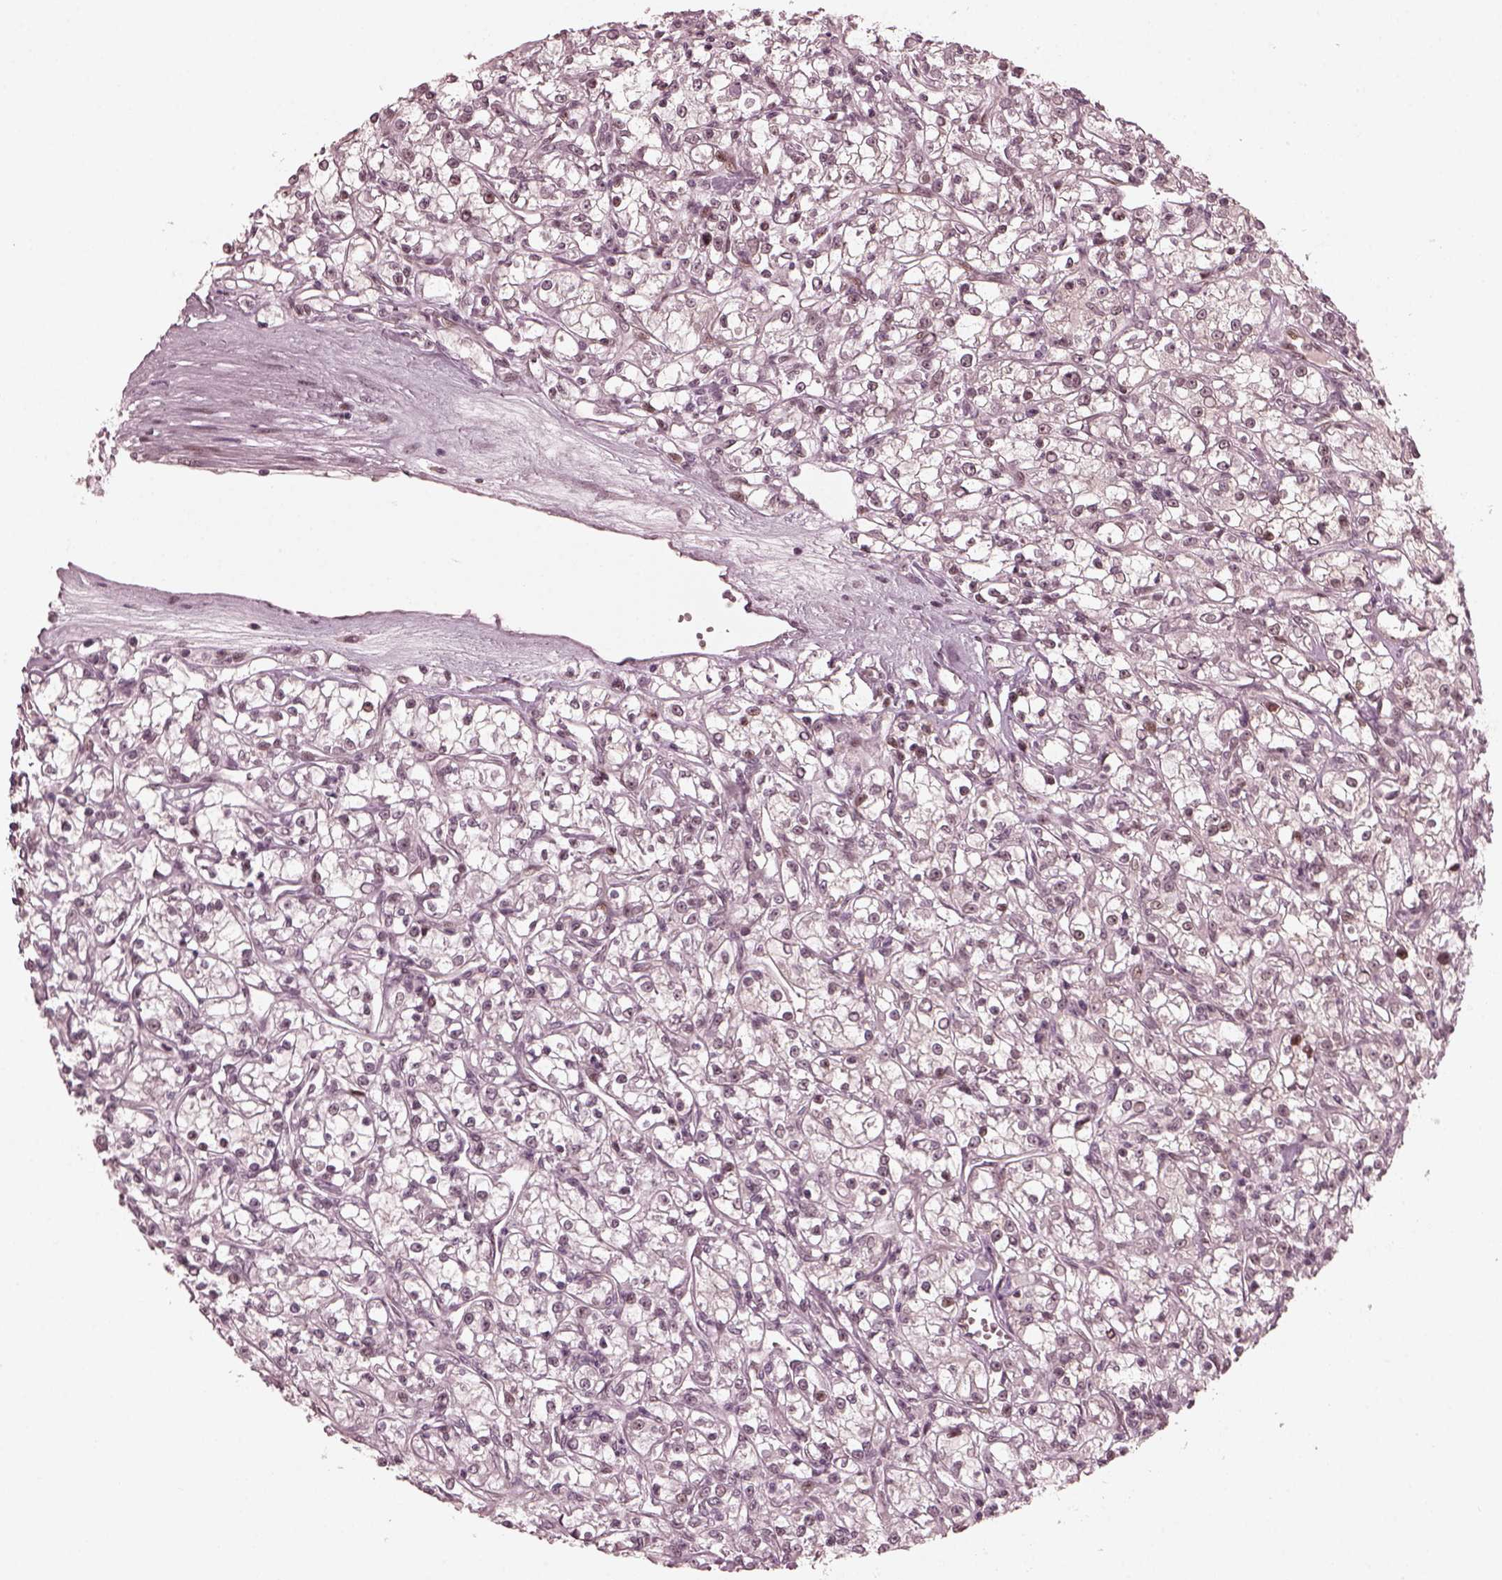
{"staining": {"intensity": "negative", "quantity": "none", "location": "none"}, "tissue": "renal cancer", "cell_type": "Tumor cells", "image_type": "cancer", "snomed": [{"axis": "morphology", "description": "Adenocarcinoma, NOS"}, {"axis": "topography", "description": "Kidney"}], "caption": "IHC image of neoplastic tissue: renal cancer (adenocarcinoma) stained with DAB exhibits no significant protein positivity in tumor cells.", "gene": "TRIB3", "patient": {"sex": "female", "age": 59}}